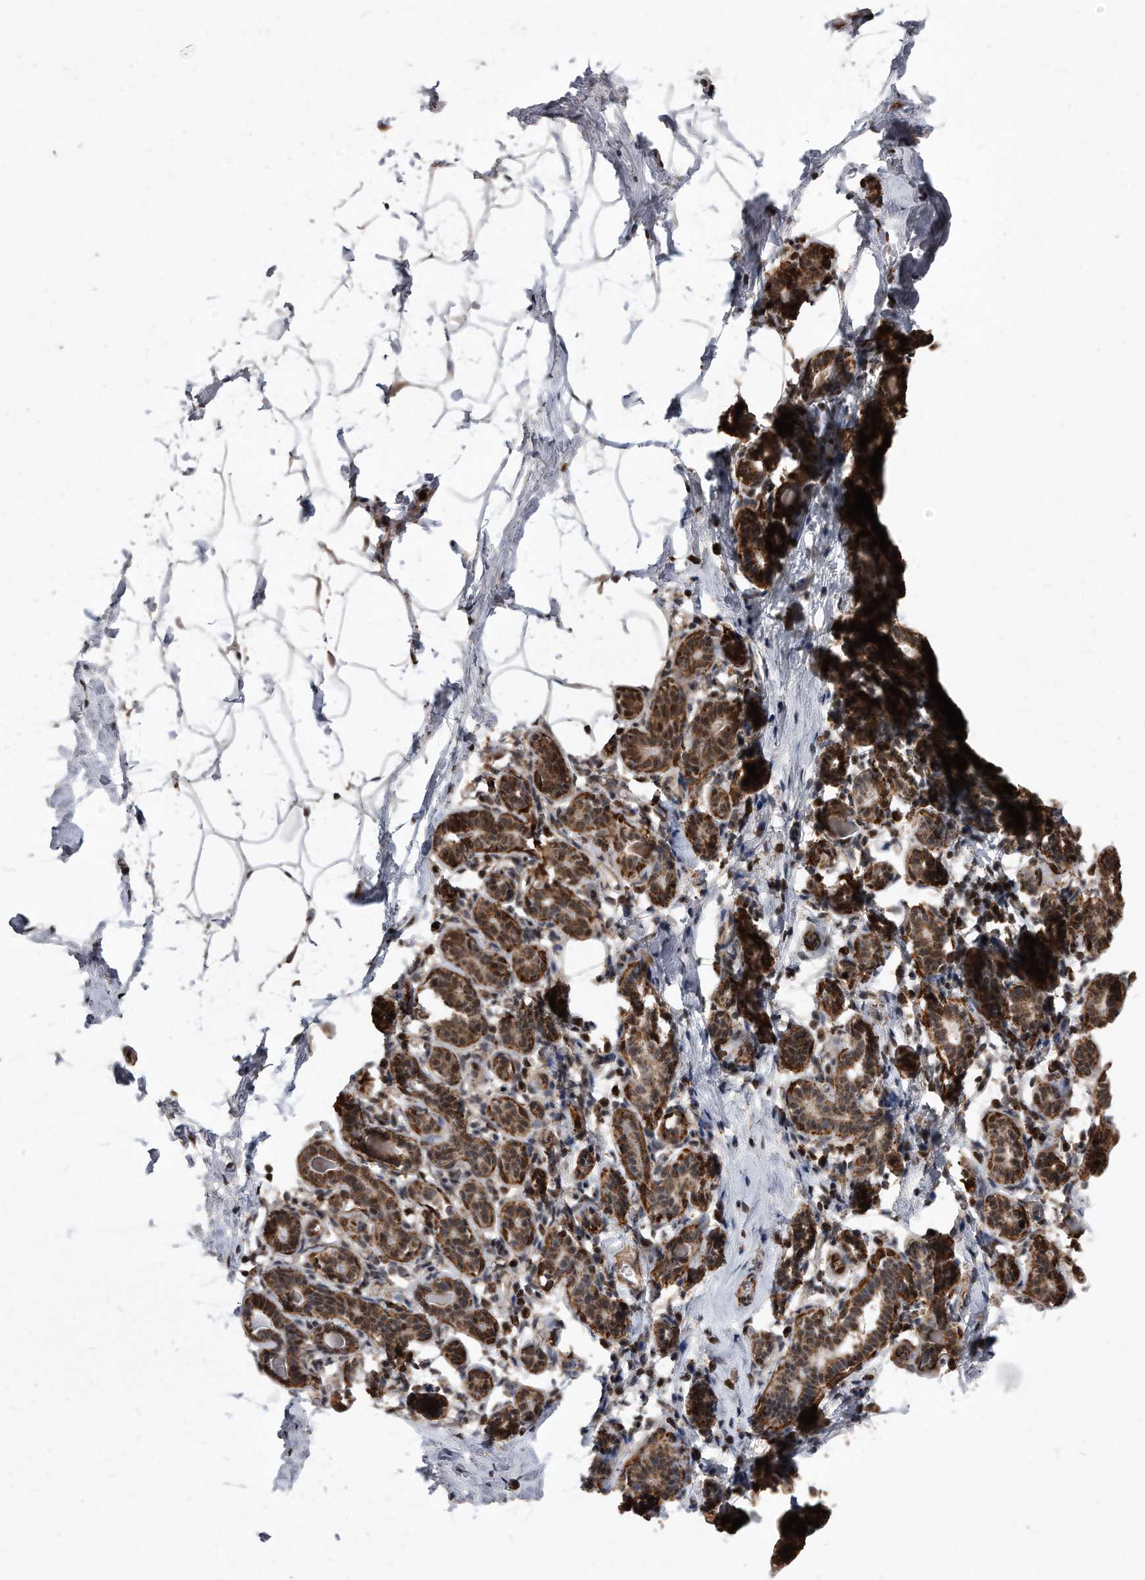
{"staining": {"intensity": "moderate", "quantity": ">75%", "location": "cytoplasmic/membranous"}, "tissue": "breast", "cell_type": "Adipocytes", "image_type": "normal", "snomed": [{"axis": "morphology", "description": "Normal tissue, NOS"}, {"axis": "morphology", "description": "Lobular carcinoma"}, {"axis": "topography", "description": "Breast"}], "caption": "Immunohistochemical staining of benign human breast shows medium levels of moderate cytoplasmic/membranous positivity in approximately >75% of adipocytes.", "gene": "DUSP22", "patient": {"sex": "female", "age": 62}}